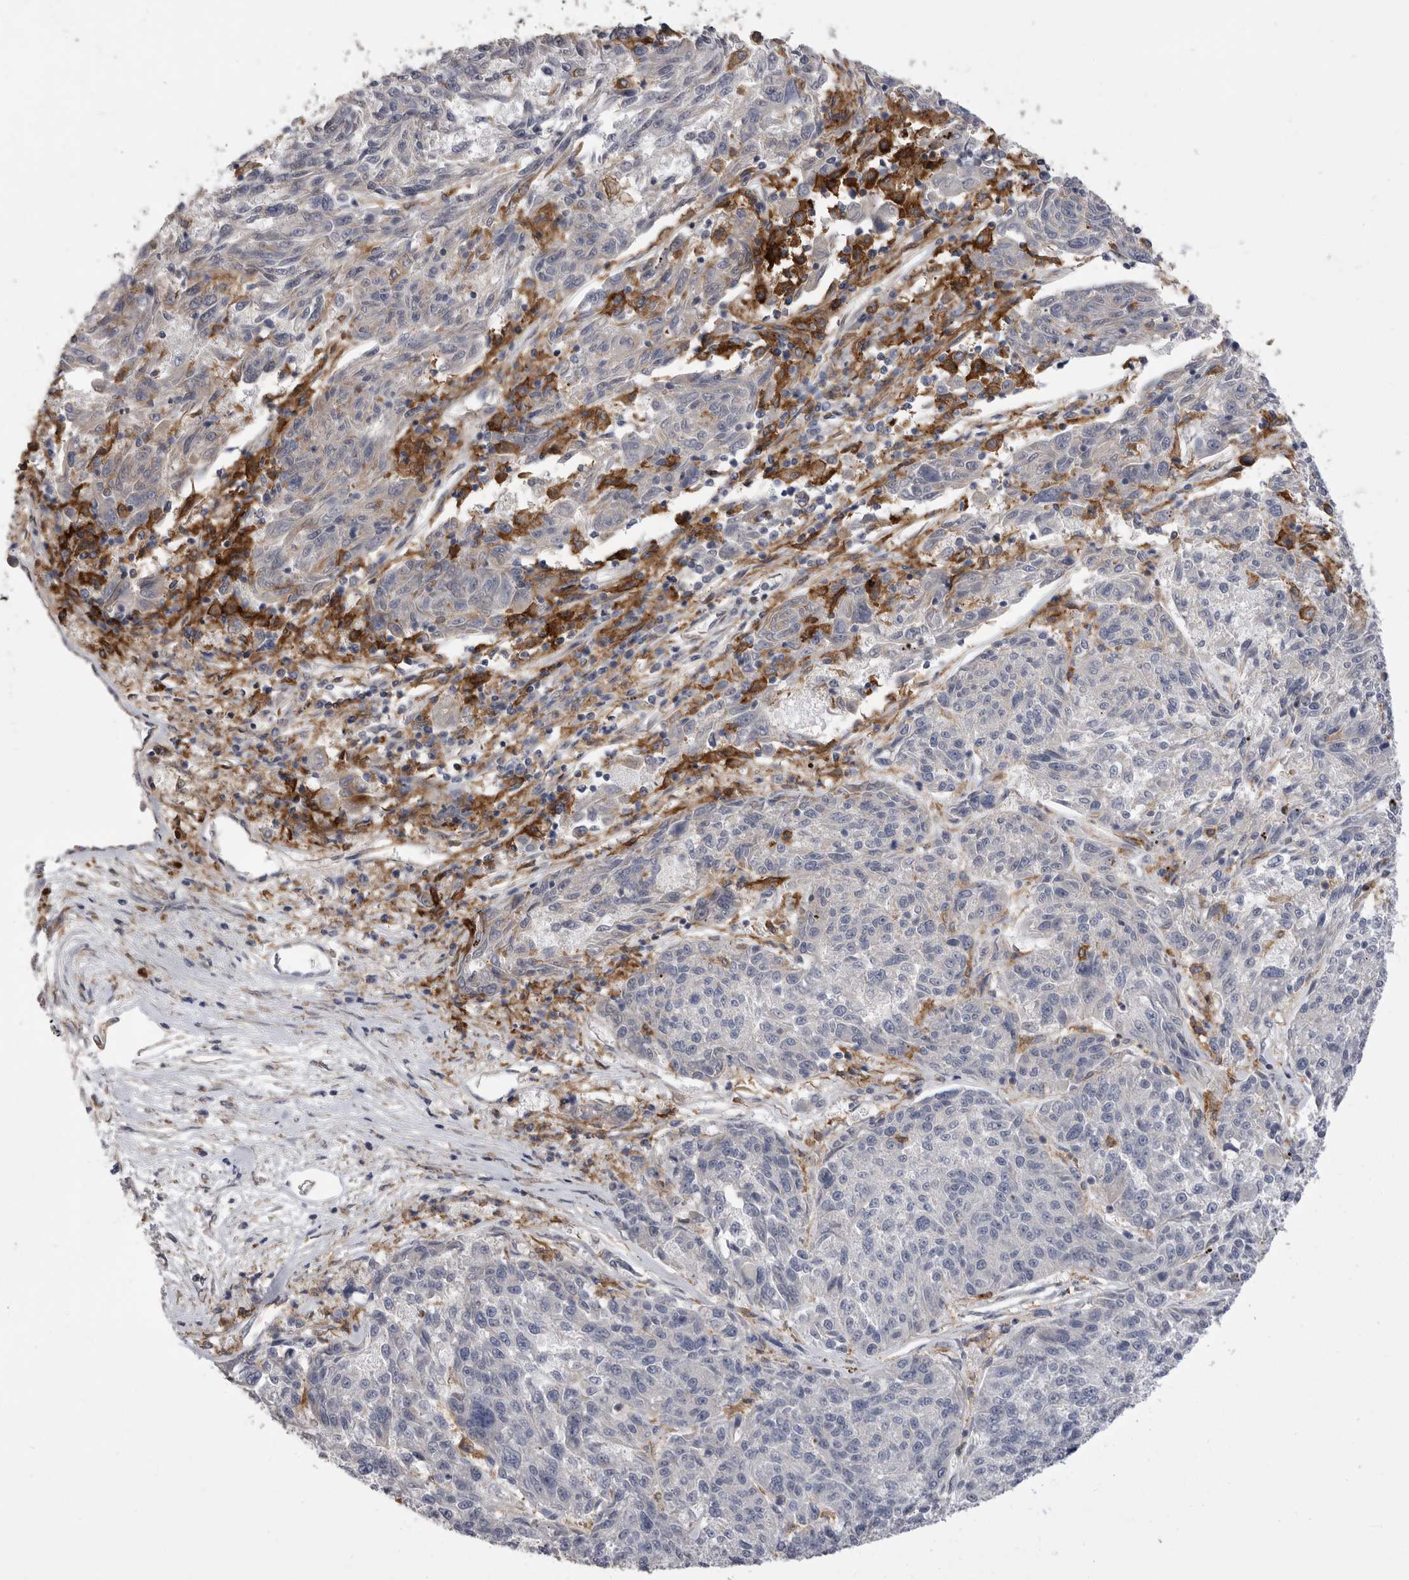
{"staining": {"intensity": "negative", "quantity": "none", "location": "none"}, "tissue": "melanoma", "cell_type": "Tumor cells", "image_type": "cancer", "snomed": [{"axis": "morphology", "description": "Malignant melanoma, NOS"}, {"axis": "topography", "description": "Skin"}], "caption": "This is a image of immunohistochemistry staining of malignant melanoma, which shows no positivity in tumor cells.", "gene": "SIGLEC10", "patient": {"sex": "male", "age": 53}}